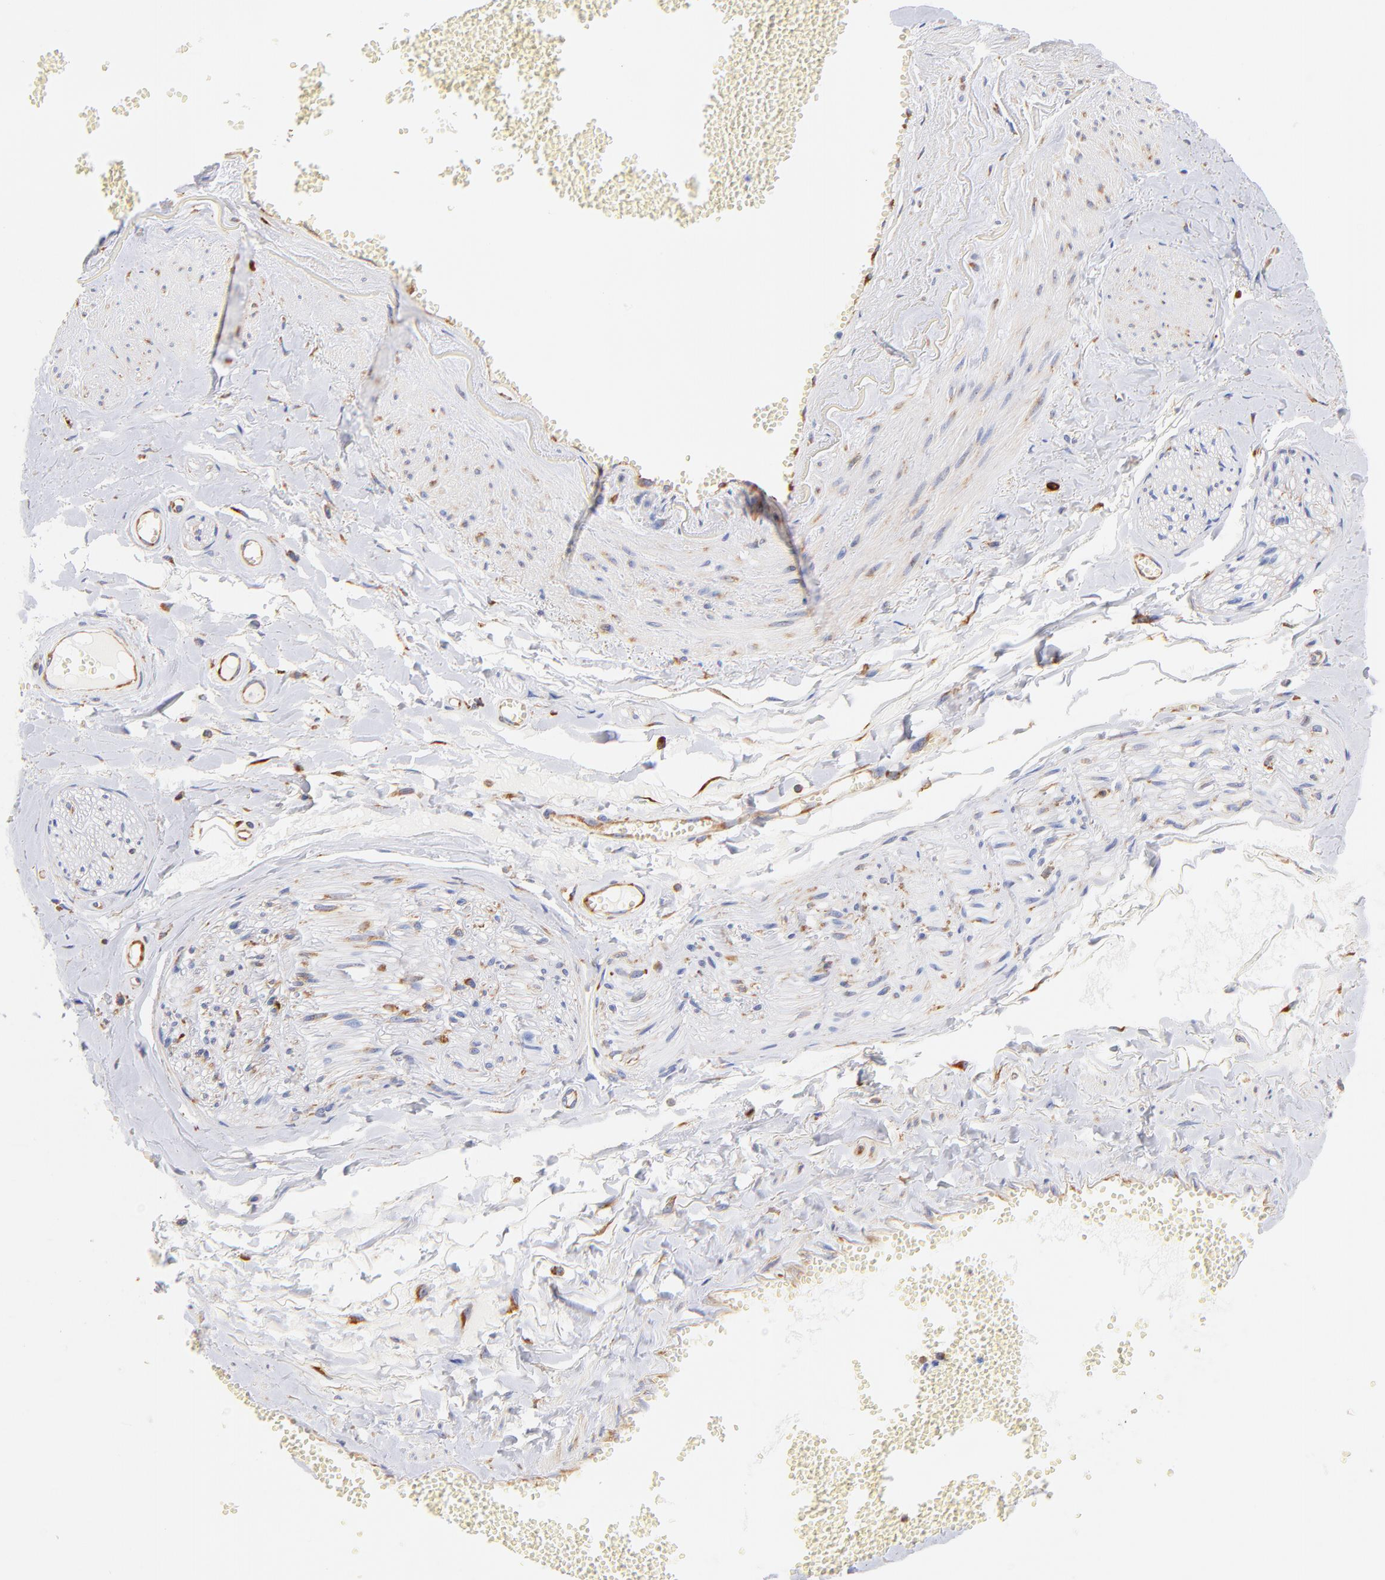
{"staining": {"intensity": "weak", "quantity": "25%-75%", "location": "cytoplasmic/membranous"}, "tissue": "adipose tissue", "cell_type": "Adipocytes", "image_type": "normal", "snomed": [{"axis": "morphology", "description": "Normal tissue, NOS"}, {"axis": "morphology", "description": "Inflammation, NOS"}, {"axis": "topography", "description": "Salivary gland"}, {"axis": "topography", "description": "Peripheral nerve tissue"}], "caption": "Human adipose tissue stained with a brown dye exhibits weak cytoplasmic/membranous positive staining in approximately 25%-75% of adipocytes.", "gene": "RPL27", "patient": {"sex": "female", "age": 75}}